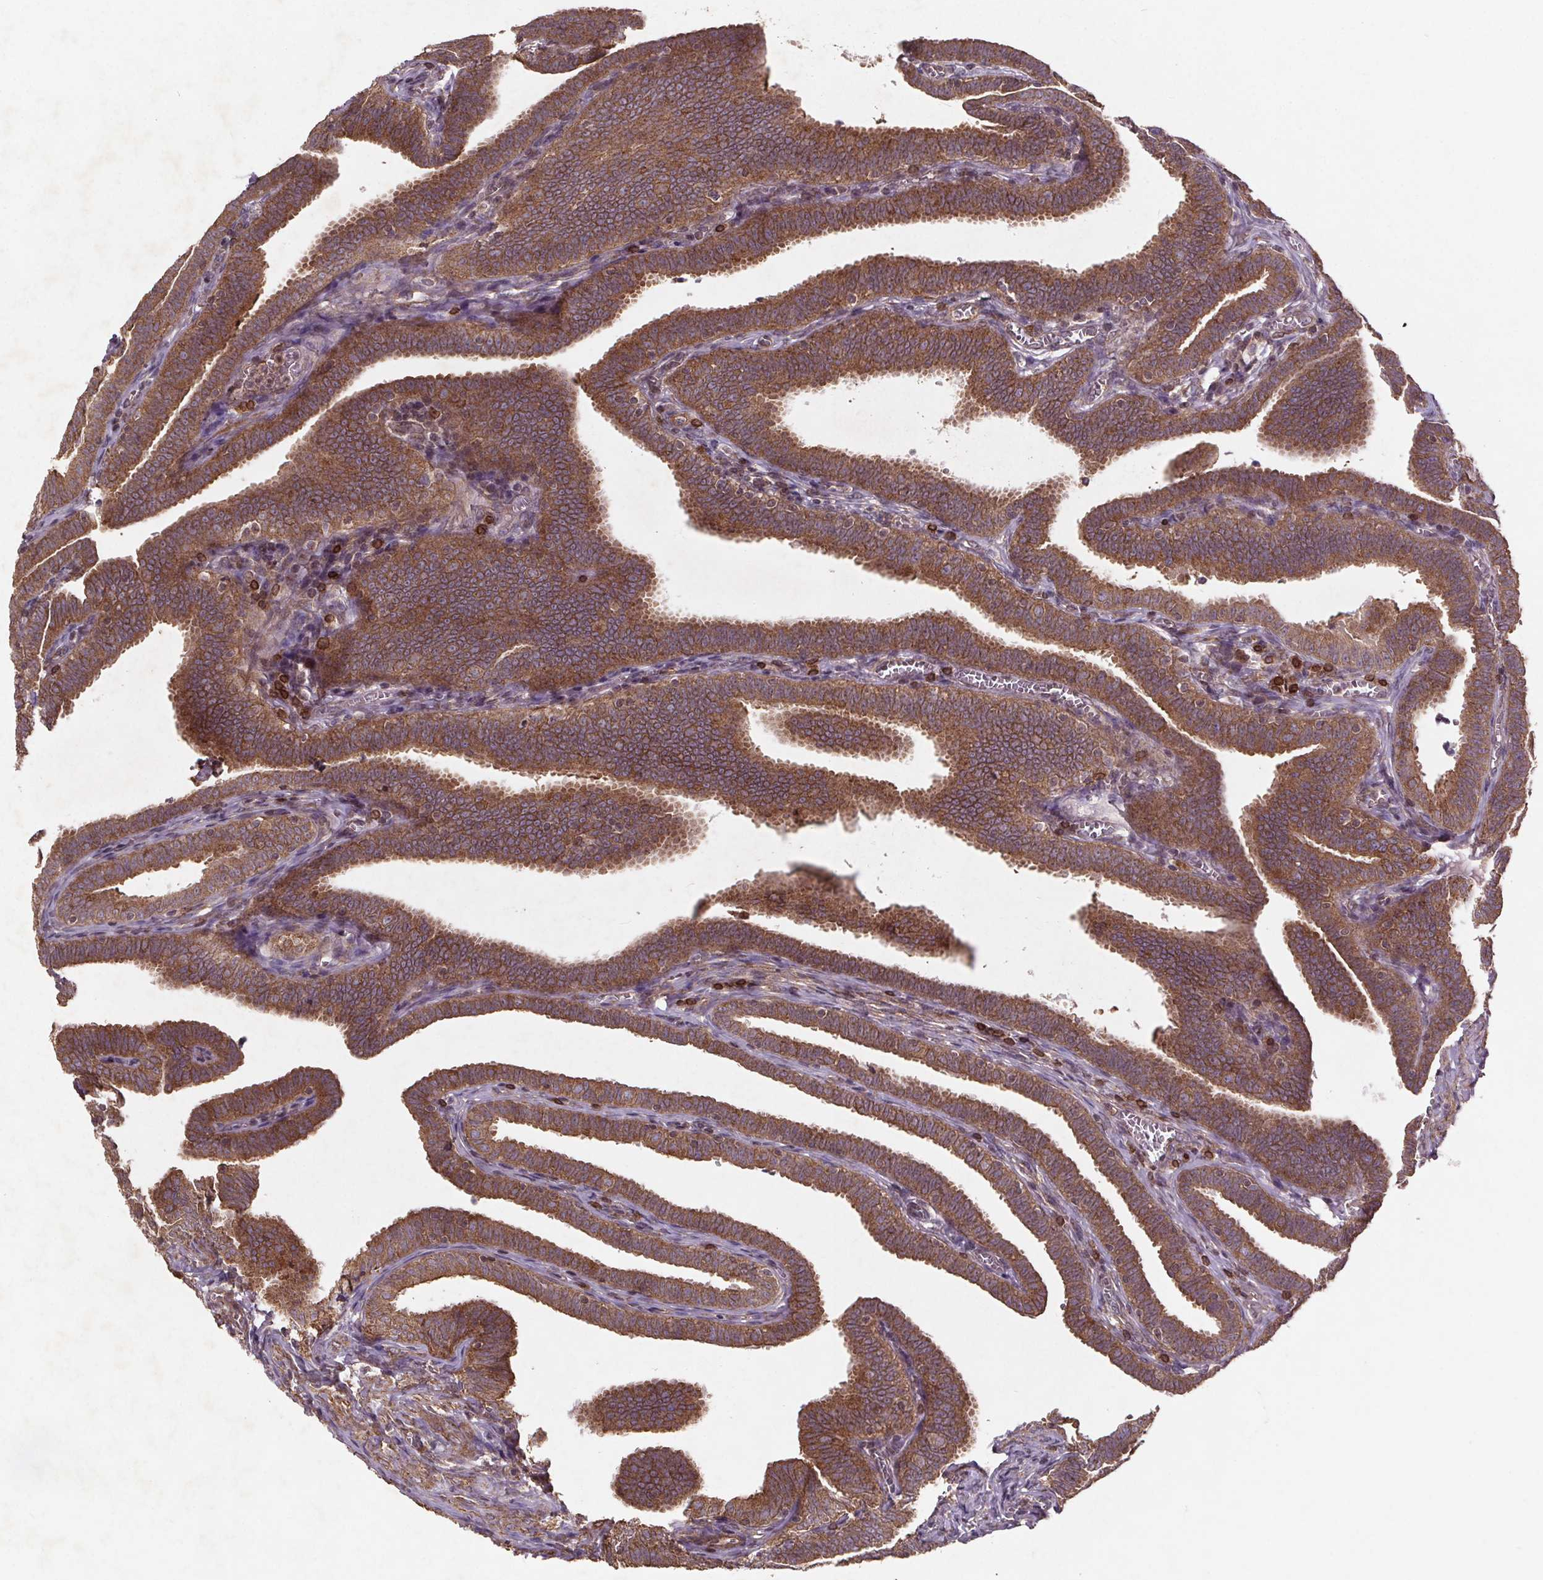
{"staining": {"intensity": "moderate", "quantity": ">75%", "location": "cytoplasmic/membranous"}, "tissue": "fallopian tube", "cell_type": "Glandular cells", "image_type": "normal", "snomed": [{"axis": "morphology", "description": "Normal tissue, NOS"}, {"axis": "topography", "description": "Fallopian tube"}], "caption": "DAB immunohistochemical staining of normal fallopian tube exhibits moderate cytoplasmic/membranous protein positivity in approximately >75% of glandular cells. Immunohistochemistry (ihc) stains the protein in brown and the nuclei are stained blue.", "gene": "STRN3", "patient": {"sex": "female", "age": 25}}